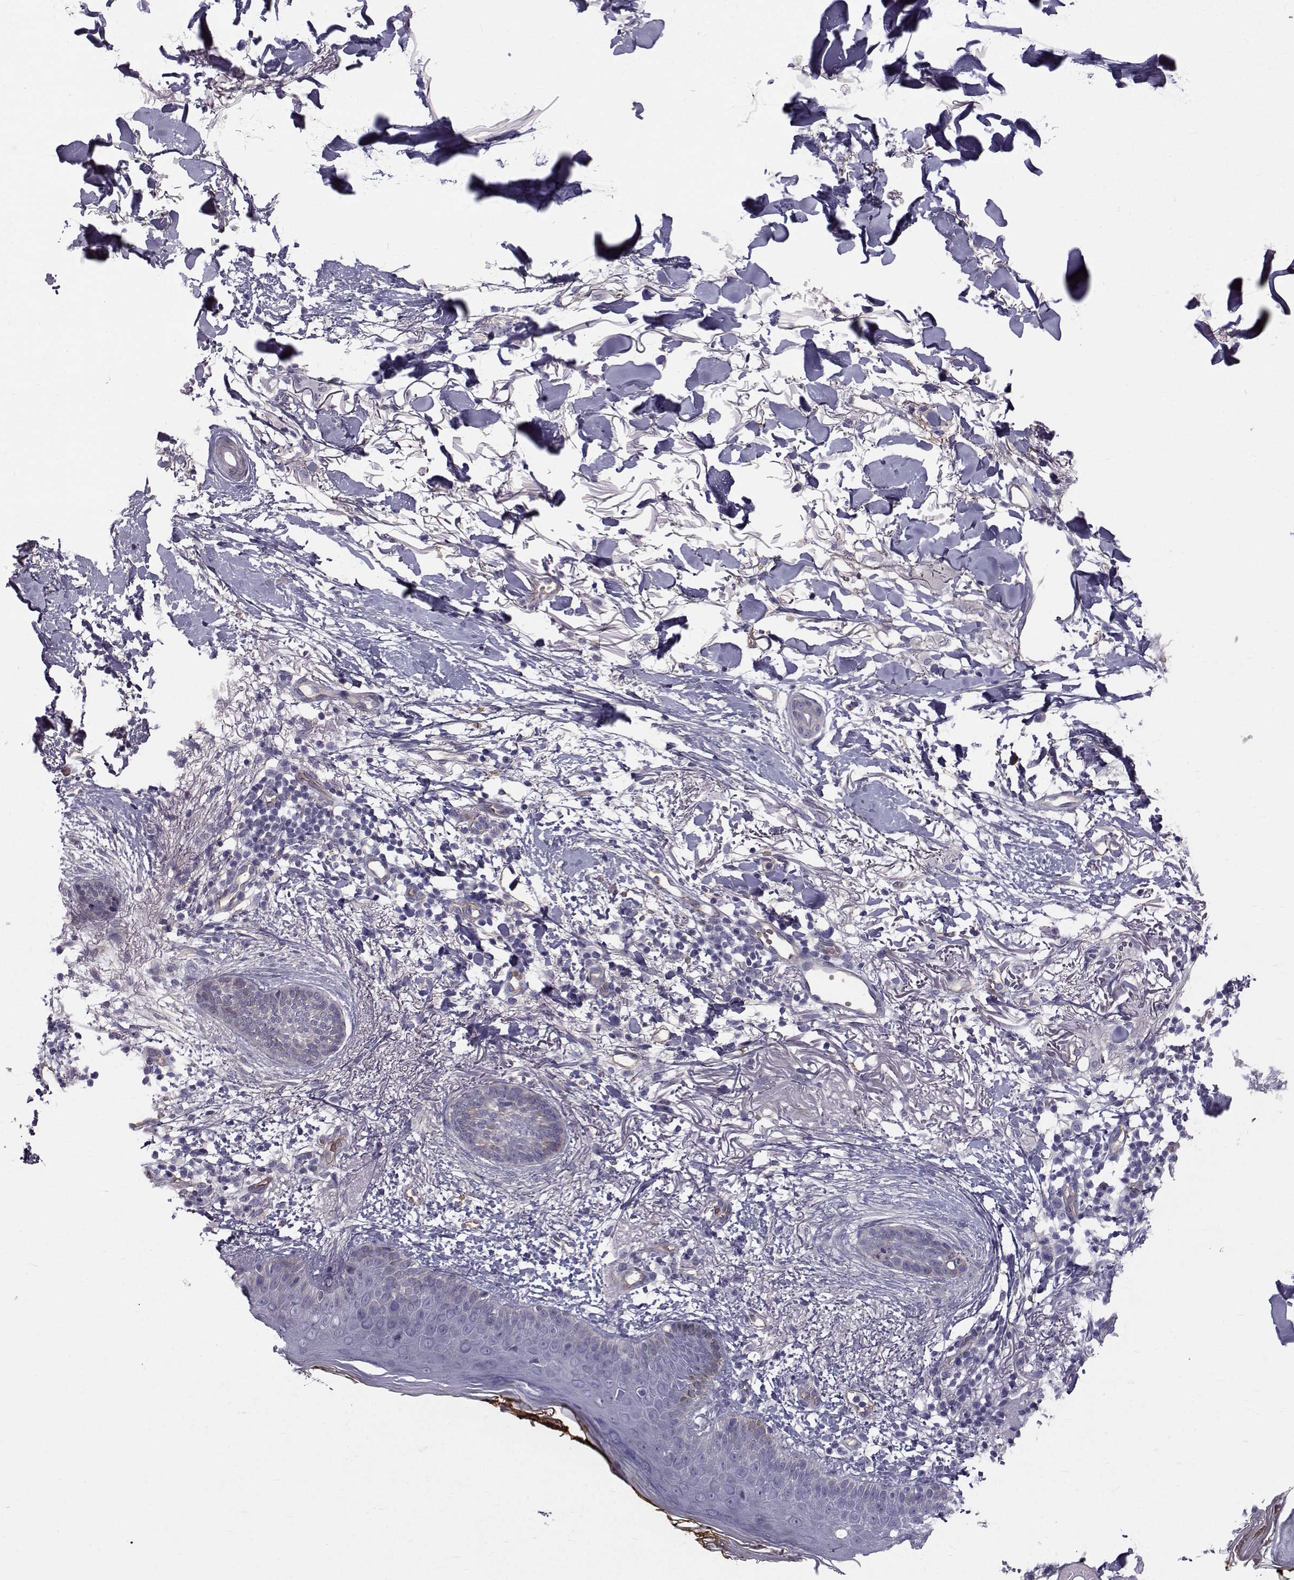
{"staining": {"intensity": "weak", "quantity": "<25%", "location": "cytoplasmic/membranous"}, "tissue": "skin cancer", "cell_type": "Tumor cells", "image_type": "cancer", "snomed": [{"axis": "morphology", "description": "Normal tissue, NOS"}, {"axis": "morphology", "description": "Basal cell carcinoma"}, {"axis": "topography", "description": "Skin"}], "caption": "The image demonstrates no staining of tumor cells in skin cancer.", "gene": "QPCT", "patient": {"sex": "male", "age": 84}}